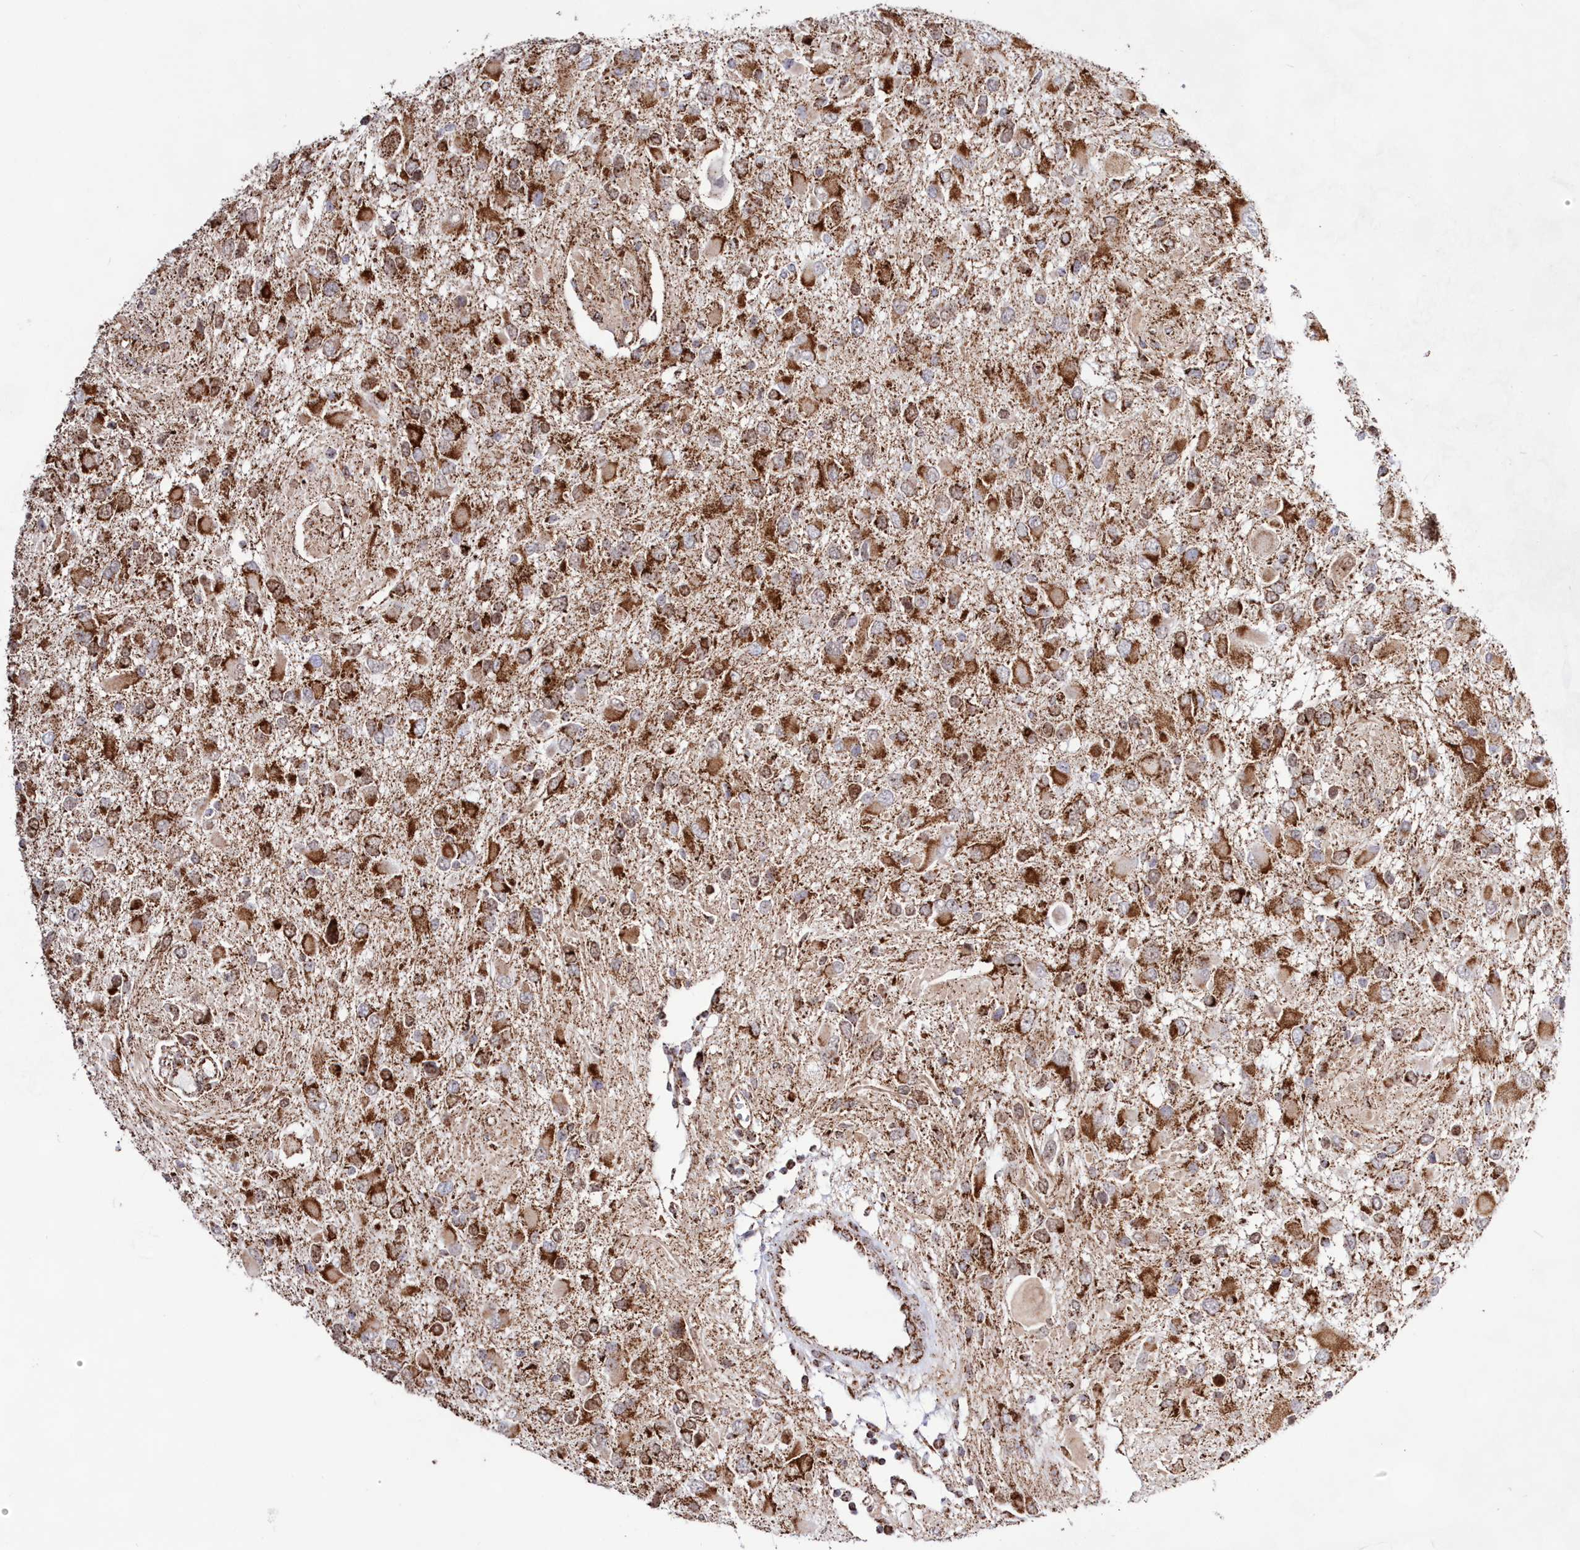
{"staining": {"intensity": "moderate", "quantity": ">75%", "location": "cytoplasmic/membranous"}, "tissue": "glioma", "cell_type": "Tumor cells", "image_type": "cancer", "snomed": [{"axis": "morphology", "description": "Glioma, malignant, High grade"}, {"axis": "topography", "description": "Brain"}], "caption": "A high-resolution histopathology image shows IHC staining of glioma, which demonstrates moderate cytoplasmic/membranous positivity in approximately >75% of tumor cells.", "gene": "HADHB", "patient": {"sex": "male", "age": 53}}